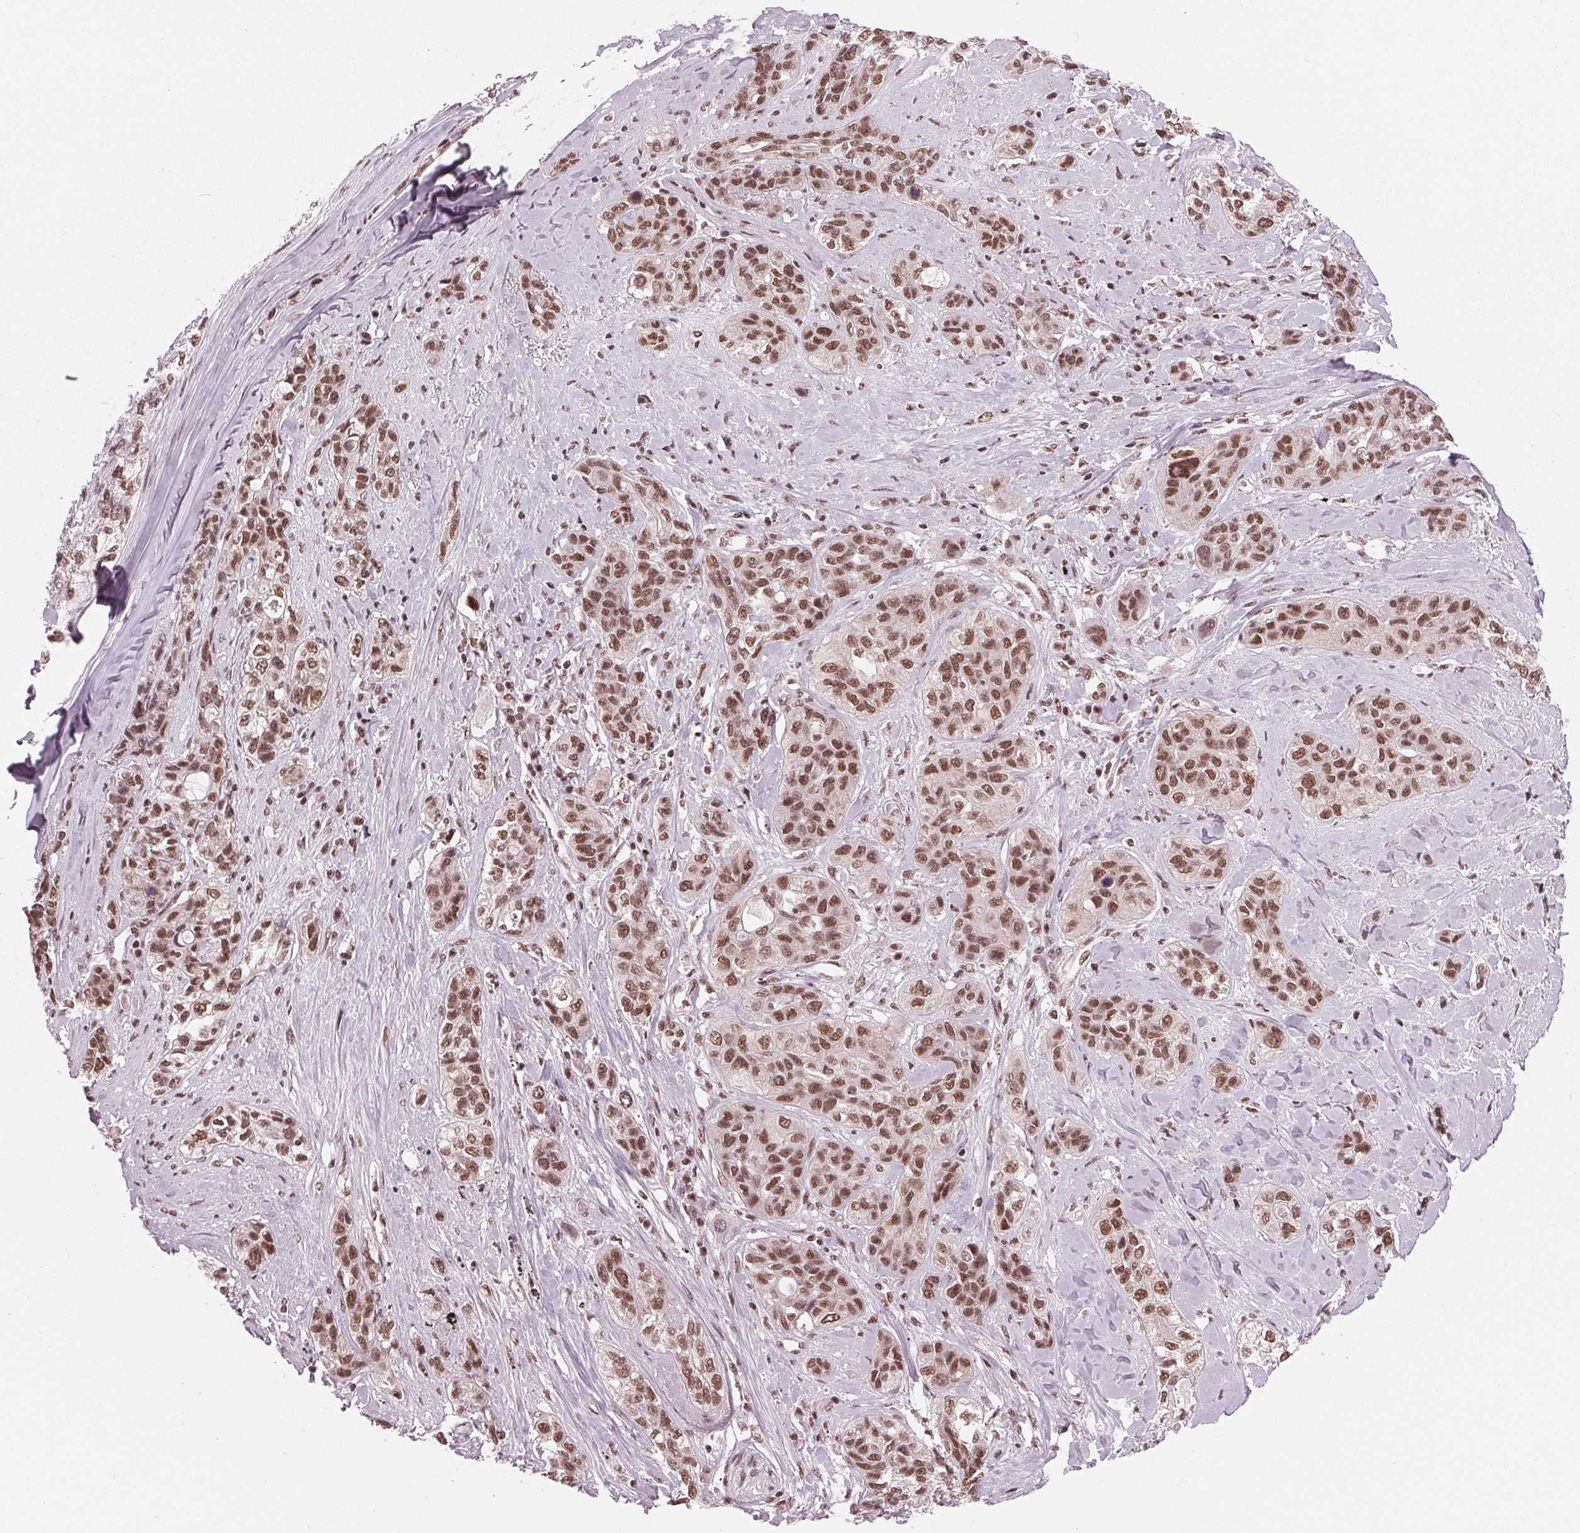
{"staining": {"intensity": "moderate", "quantity": ">75%", "location": "nuclear"}, "tissue": "lung cancer", "cell_type": "Tumor cells", "image_type": "cancer", "snomed": [{"axis": "morphology", "description": "Squamous cell carcinoma, NOS"}, {"axis": "topography", "description": "Lung"}], "caption": "A medium amount of moderate nuclear staining is seen in approximately >75% of tumor cells in lung cancer (squamous cell carcinoma) tissue.", "gene": "LSM2", "patient": {"sex": "female", "age": 70}}